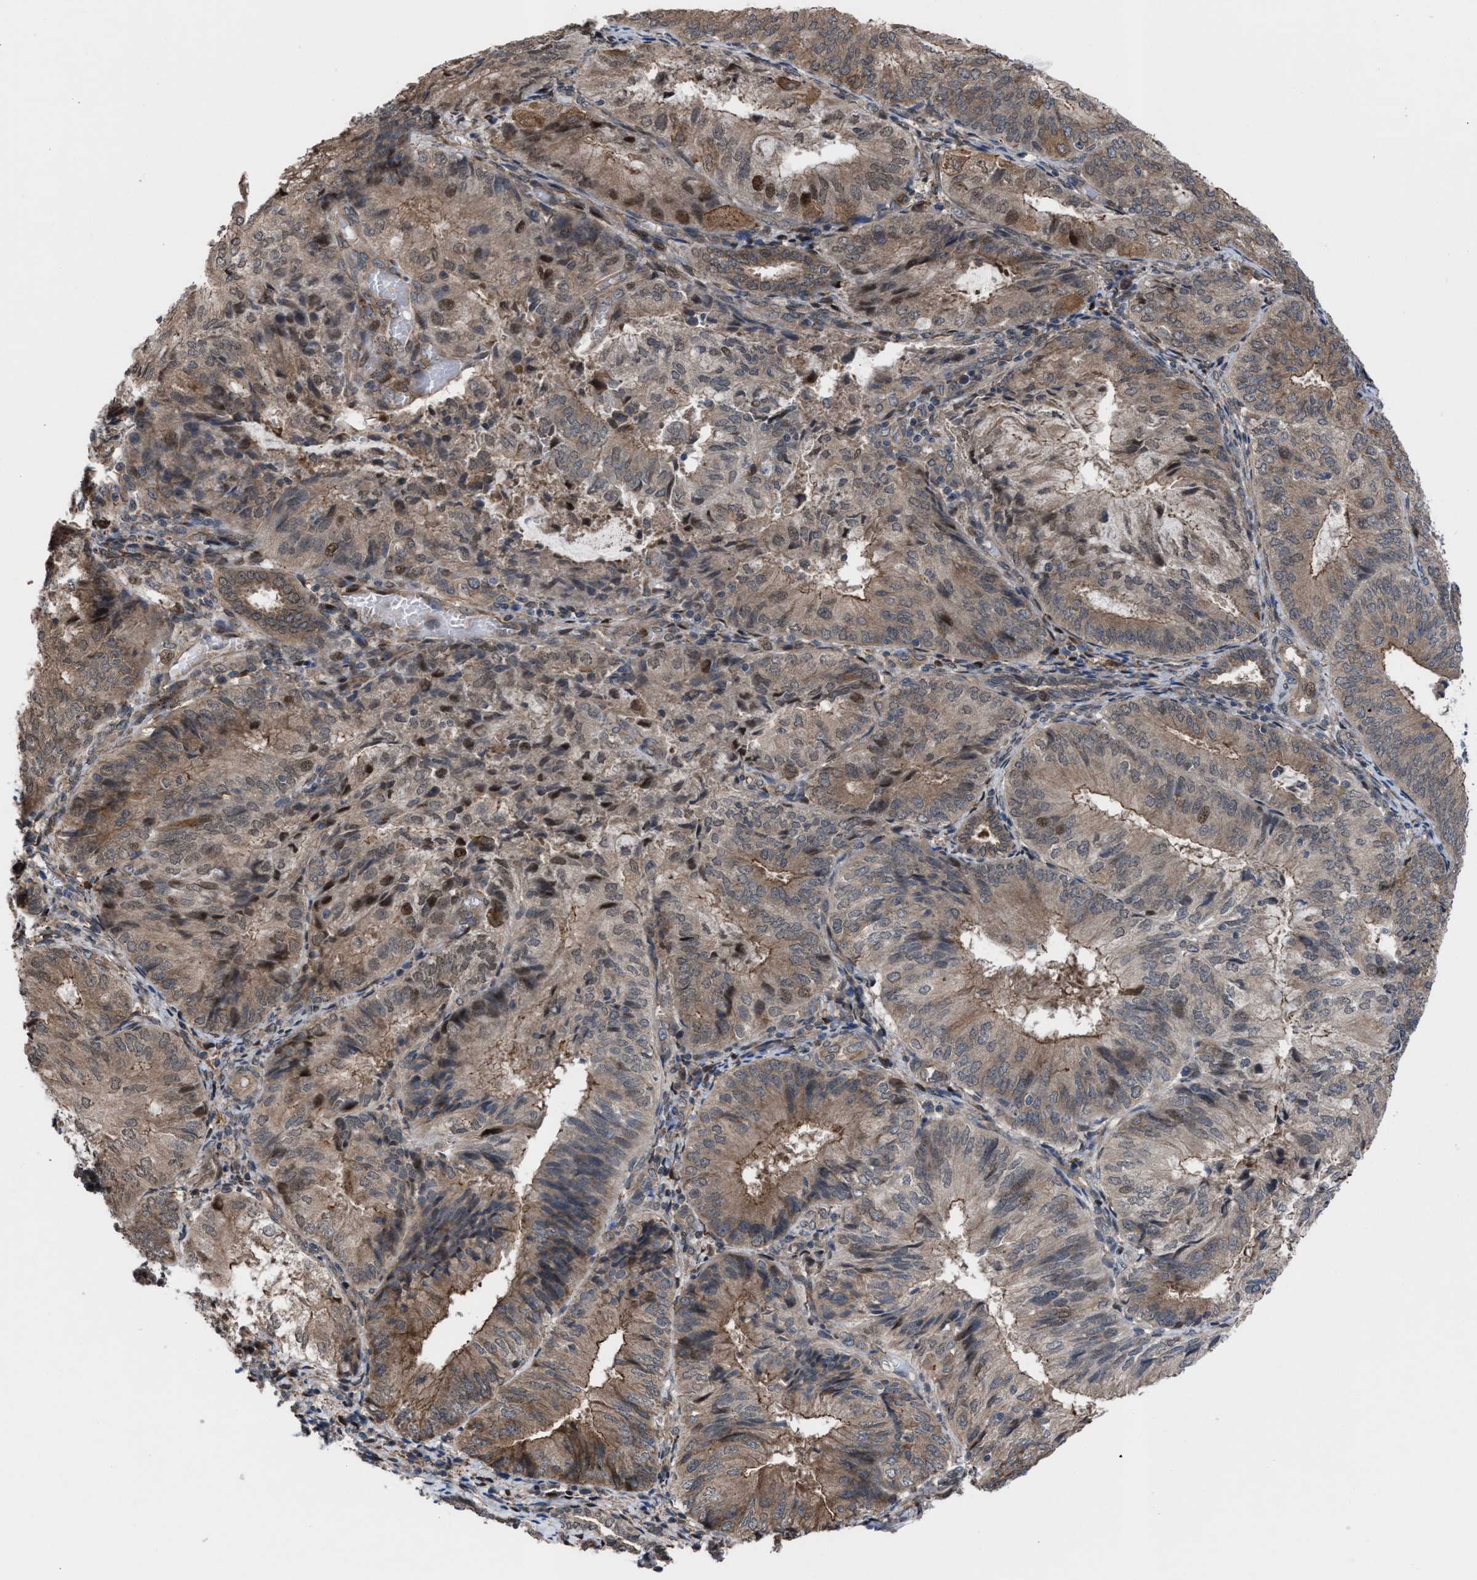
{"staining": {"intensity": "weak", "quantity": ">75%", "location": "cytoplasmic/membranous"}, "tissue": "endometrial cancer", "cell_type": "Tumor cells", "image_type": "cancer", "snomed": [{"axis": "morphology", "description": "Adenocarcinoma, NOS"}, {"axis": "topography", "description": "Endometrium"}], "caption": "Human endometrial adenocarcinoma stained with a brown dye shows weak cytoplasmic/membranous positive positivity in approximately >75% of tumor cells.", "gene": "TP53BP2", "patient": {"sex": "female", "age": 81}}